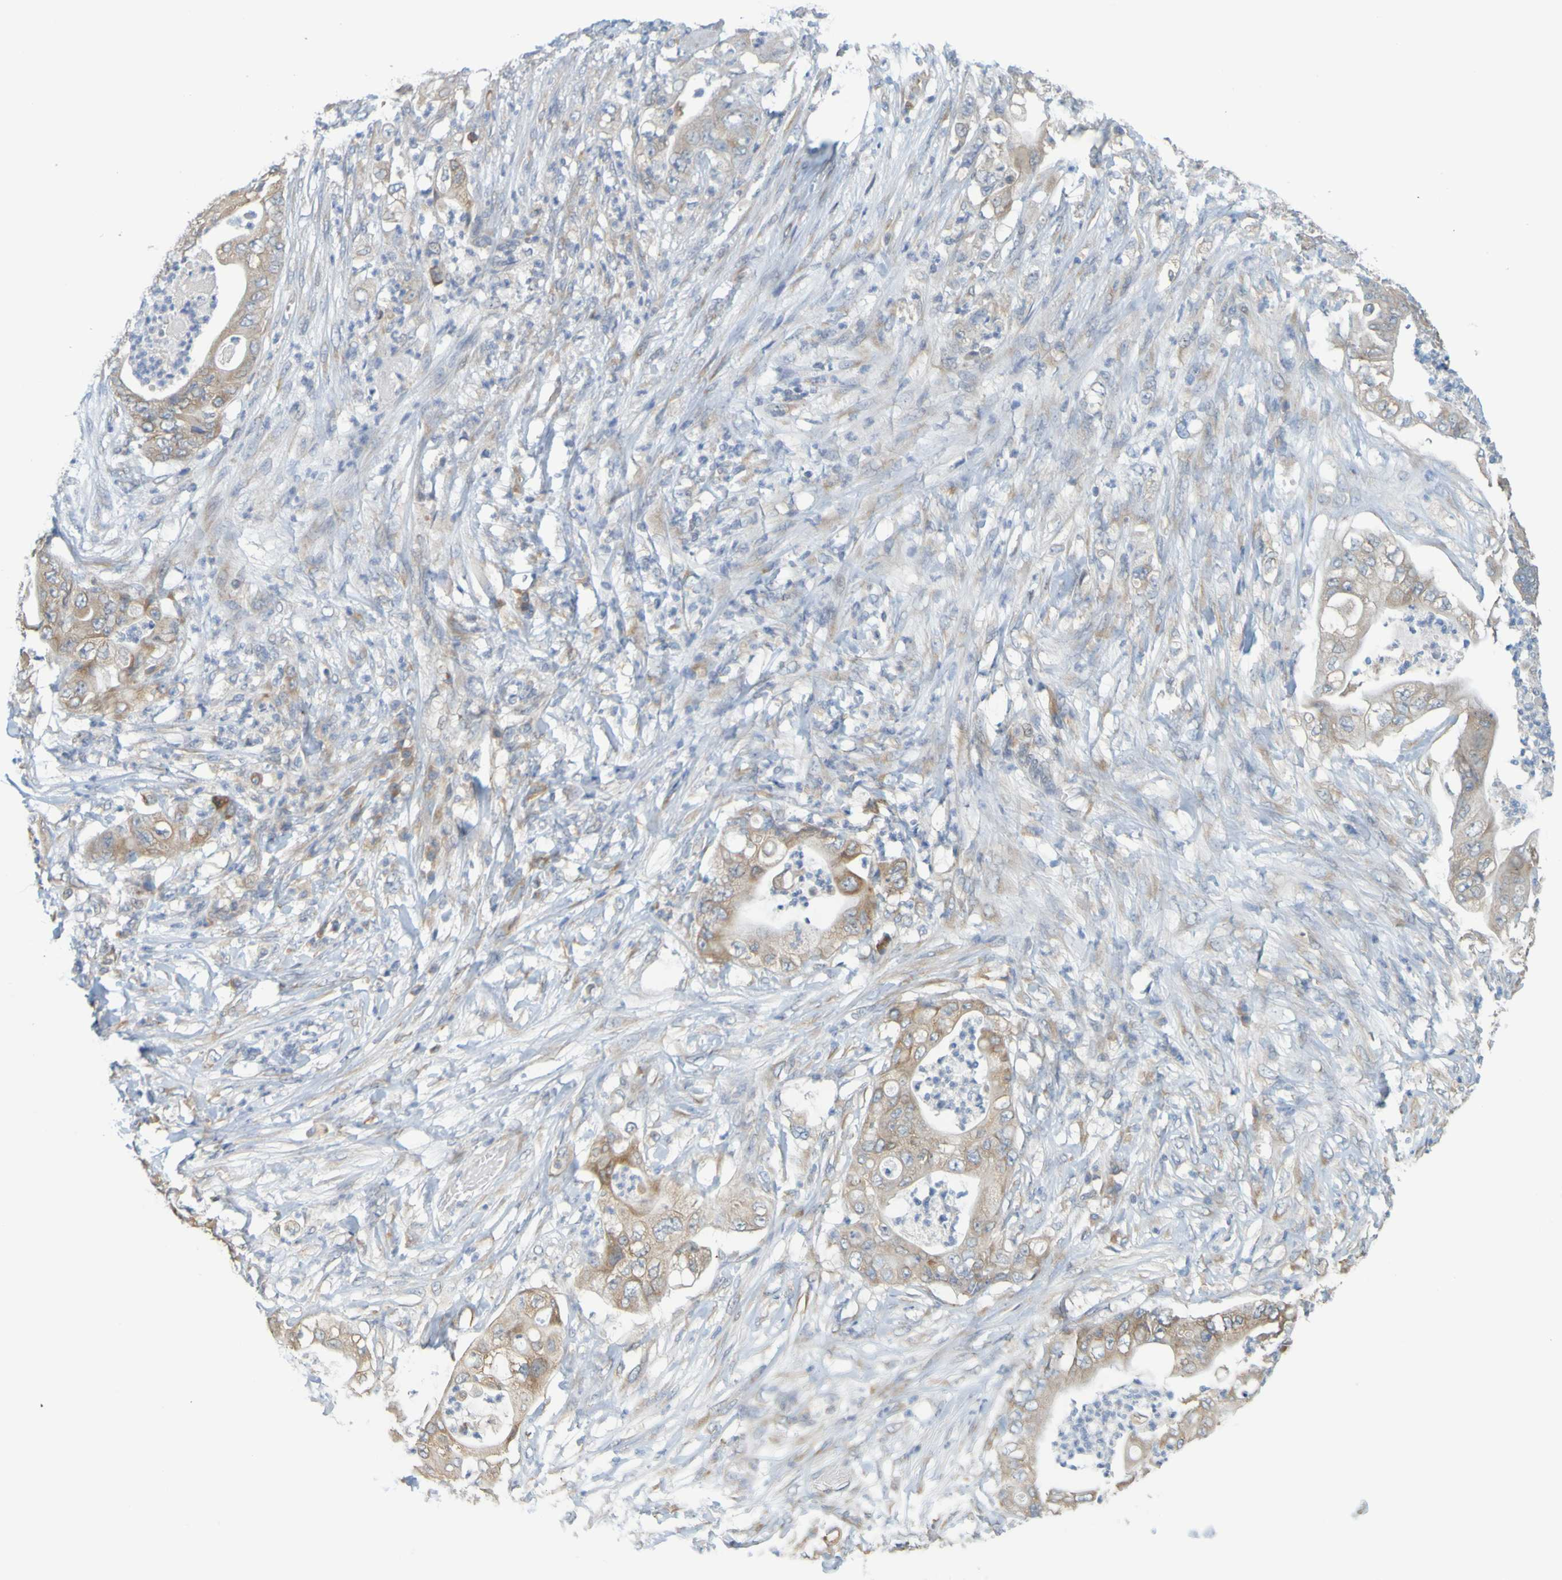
{"staining": {"intensity": "moderate", "quantity": ">75%", "location": "cytoplasmic/membranous"}, "tissue": "stomach cancer", "cell_type": "Tumor cells", "image_type": "cancer", "snomed": [{"axis": "morphology", "description": "Adenocarcinoma, NOS"}, {"axis": "topography", "description": "Stomach"}], "caption": "A histopathology image of human stomach adenocarcinoma stained for a protein exhibits moderate cytoplasmic/membranous brown staining in tumor cells. The staining is performed using DAB brown chromogen to label protein expression. The nuclei are counter-stained blue using hematoxylin.", "gene": "MOGS", "patient": {"sex": "female", "age": 73}}